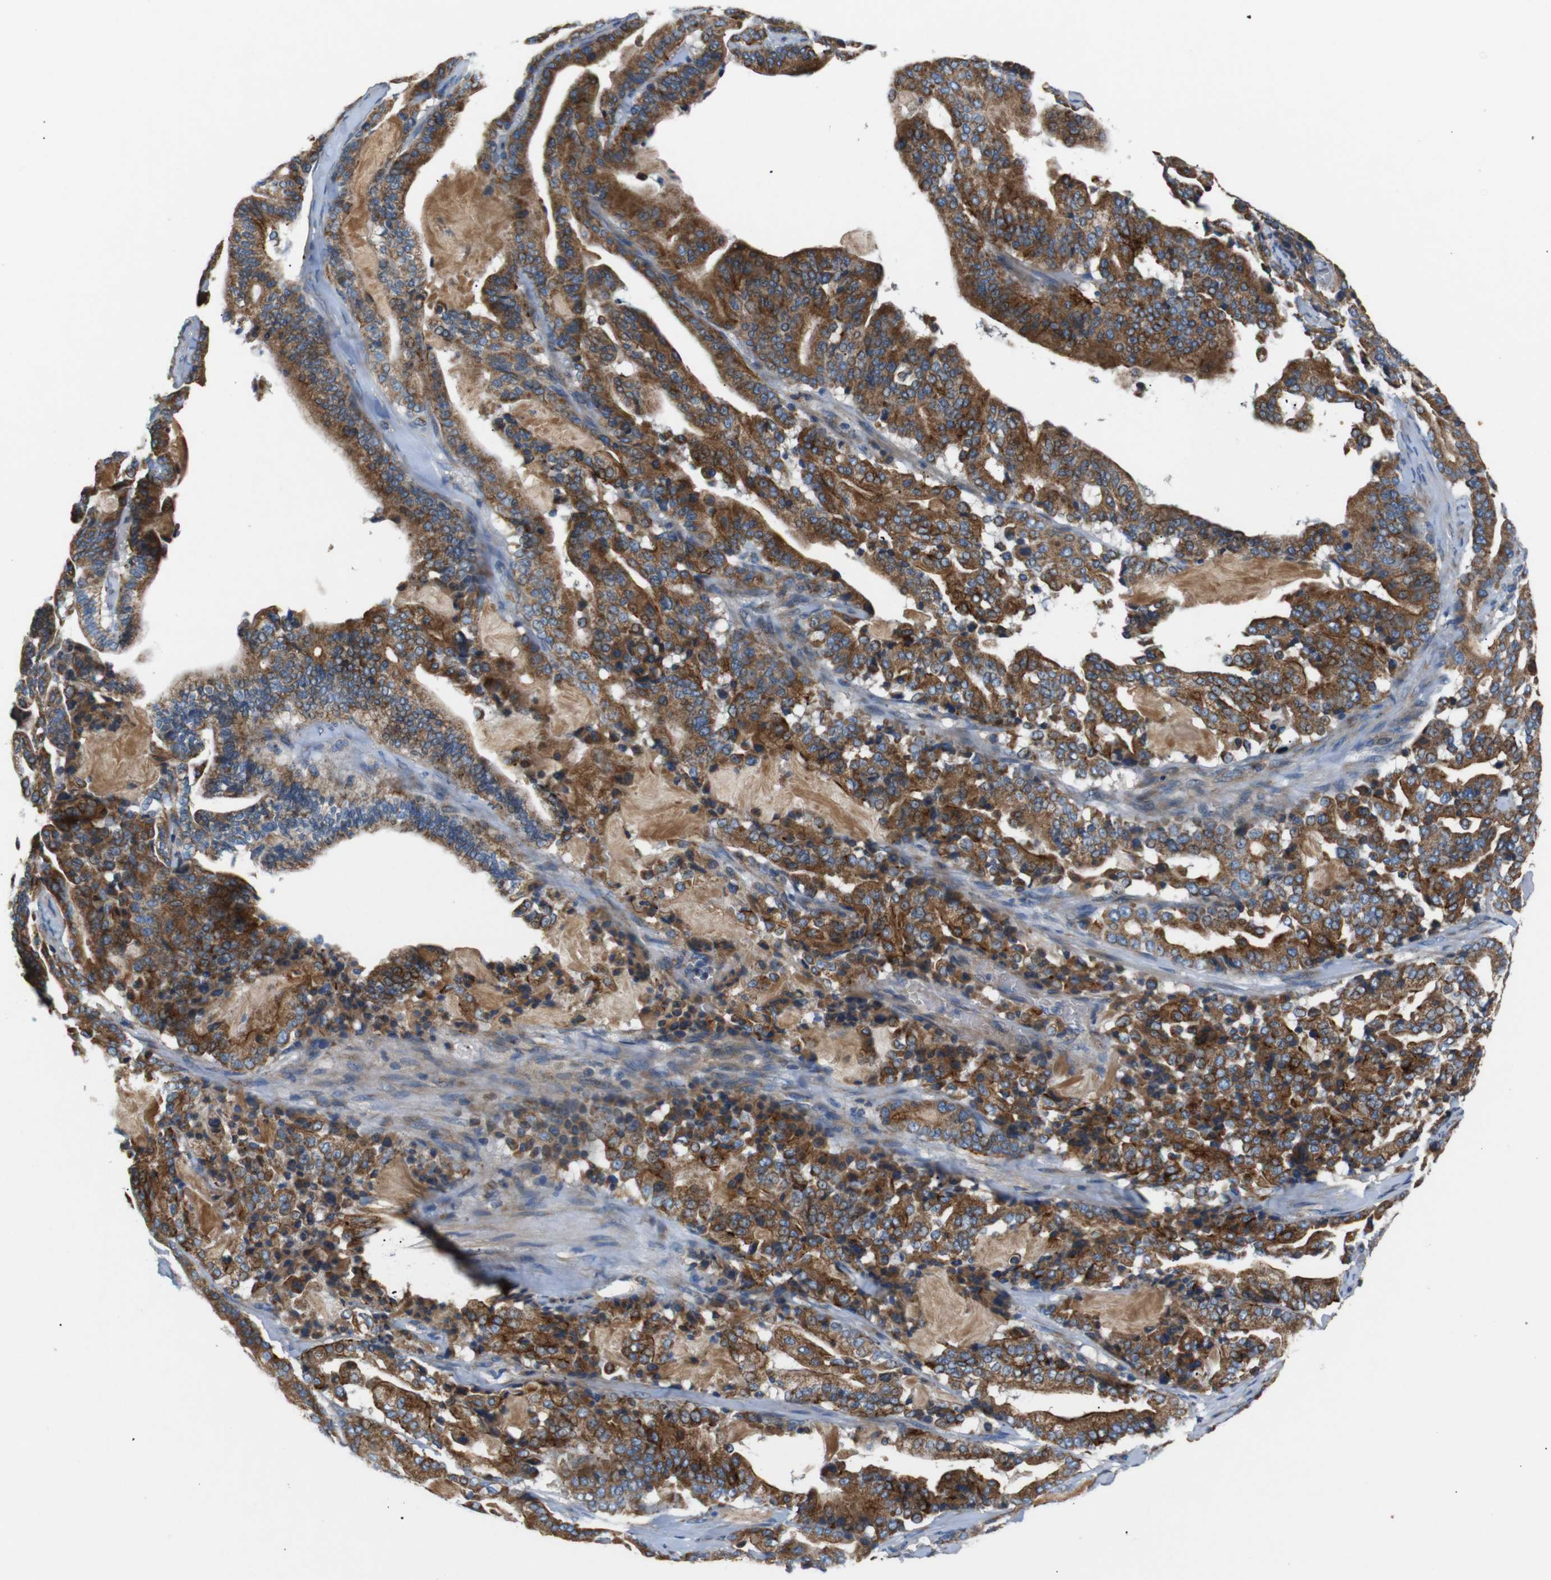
{"staining": {"intensity": "strong", "quantity": ">75%", "location": "cytoplasmic/membranous"}, "tissue": "pancreatic cancer", "cell_type": "Tumor cells", "image_type": "cancer", "snomed": [{"axis": "morphology", "description": "Adenocarcinoma, NOS"}, {"axis": "topography", "description": "Pancreas"}], "caption": "Pancreatic adenocarcinoma stained for a protein reveals strong cytoplasmic/membranous positivity in tumor cells. The staining was performed using DAB (3,3'-diaminobenzidine) to visualize the protein expression in brown, while the nuclei were stained in blue with hematoxylin (Magnification: 20x).", "gene": "NETO2", "patient": {"sex": "male", "age": 63}}